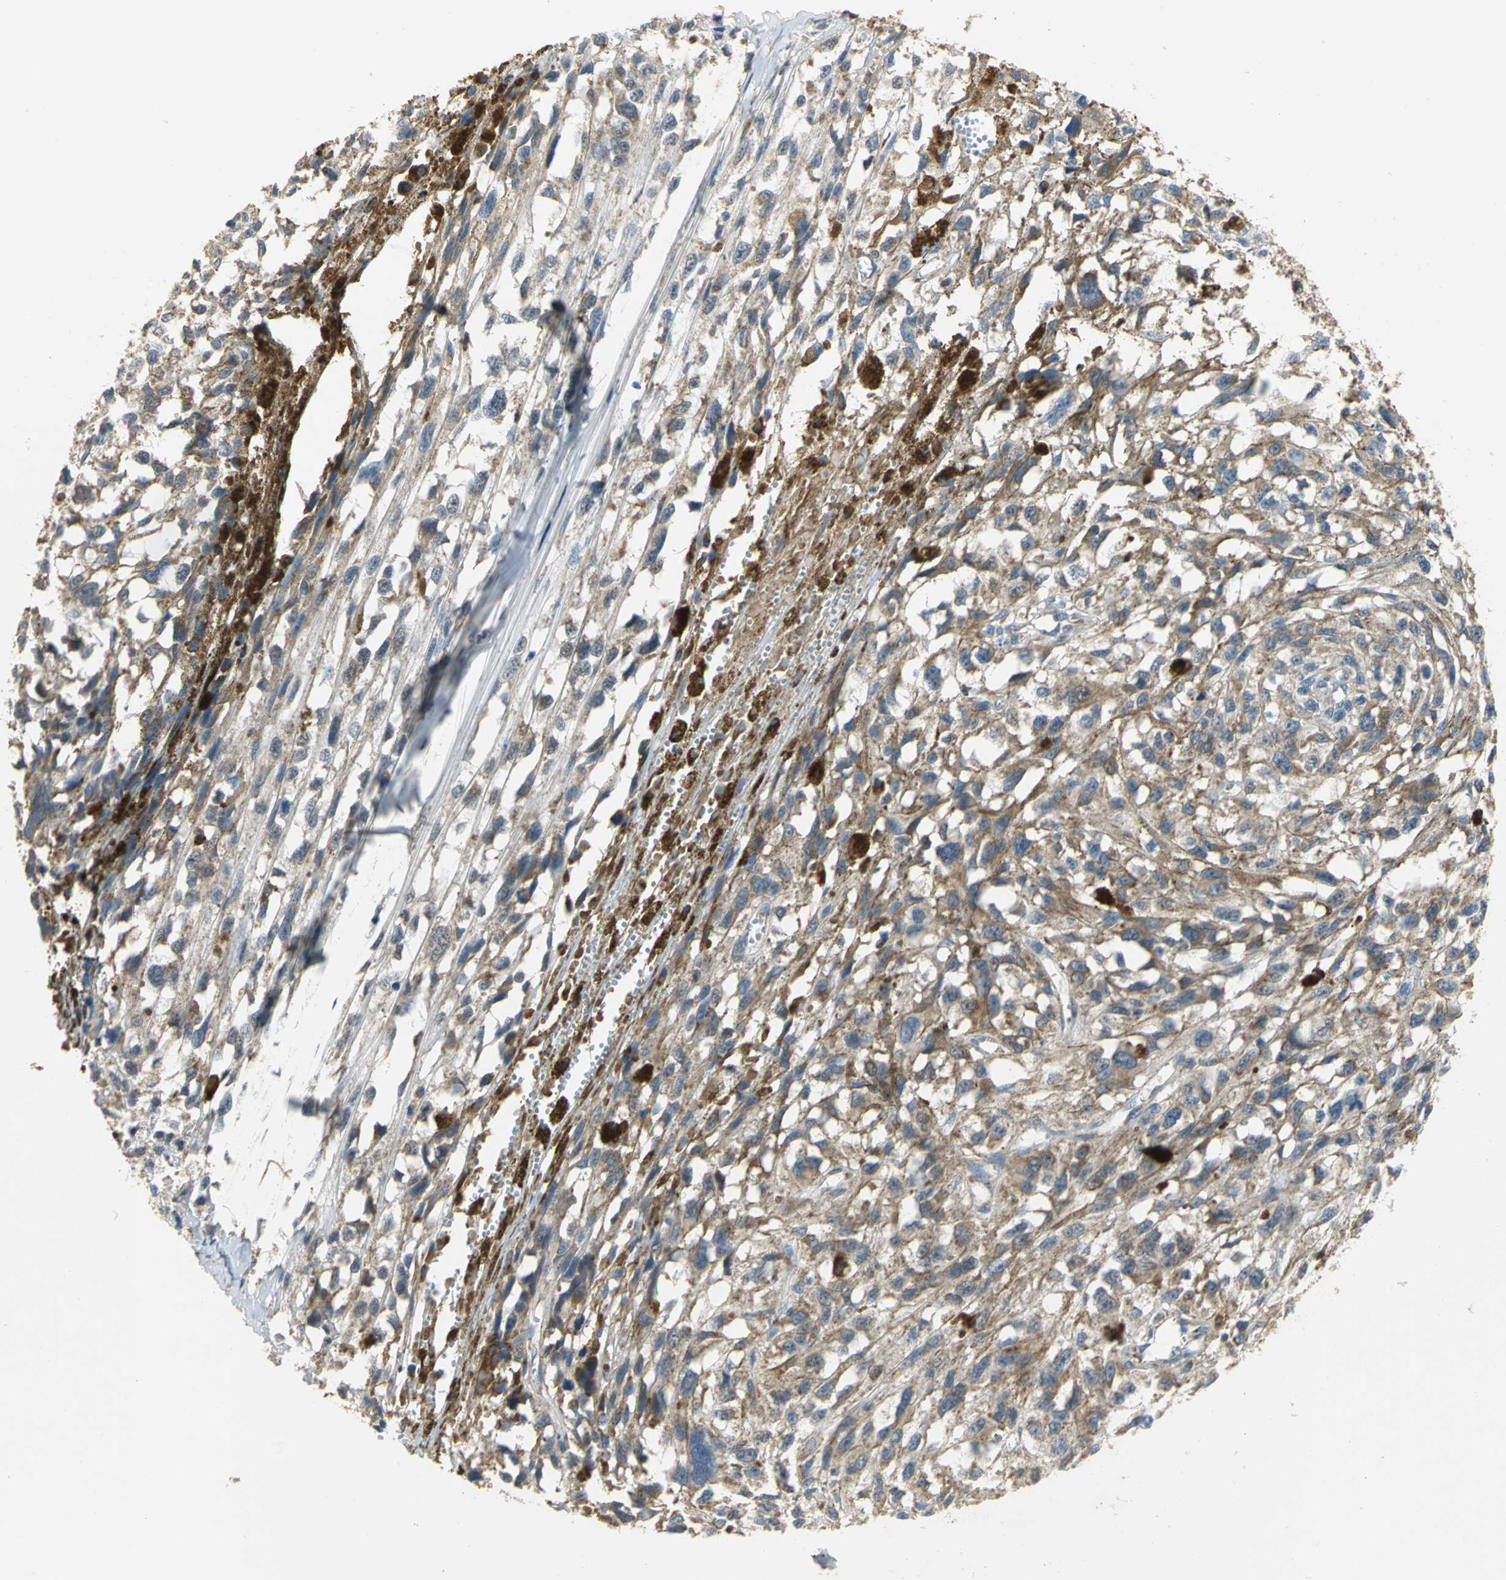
{"staining": {"intensity": "moderate", "quantity": ">75%", "location": "cytoplasmic/membranous"}, "tissue": "melanoma", "cell_type": "Tumor cells", "image_type": "cancer", "snomed": [{"axis": "morphology", "description": "Malignant melanoma, Metastatic site"}, {"axis": "topography", "description": "Lymph node"}], "caption": "Brown immunohistochemical staining in melanoma reveals moderate cytoplasmic/membranous expression in about >75% of tumor cells.", "gene": "NDUFB5", "patient": {"sex": "male", "age": 59}}